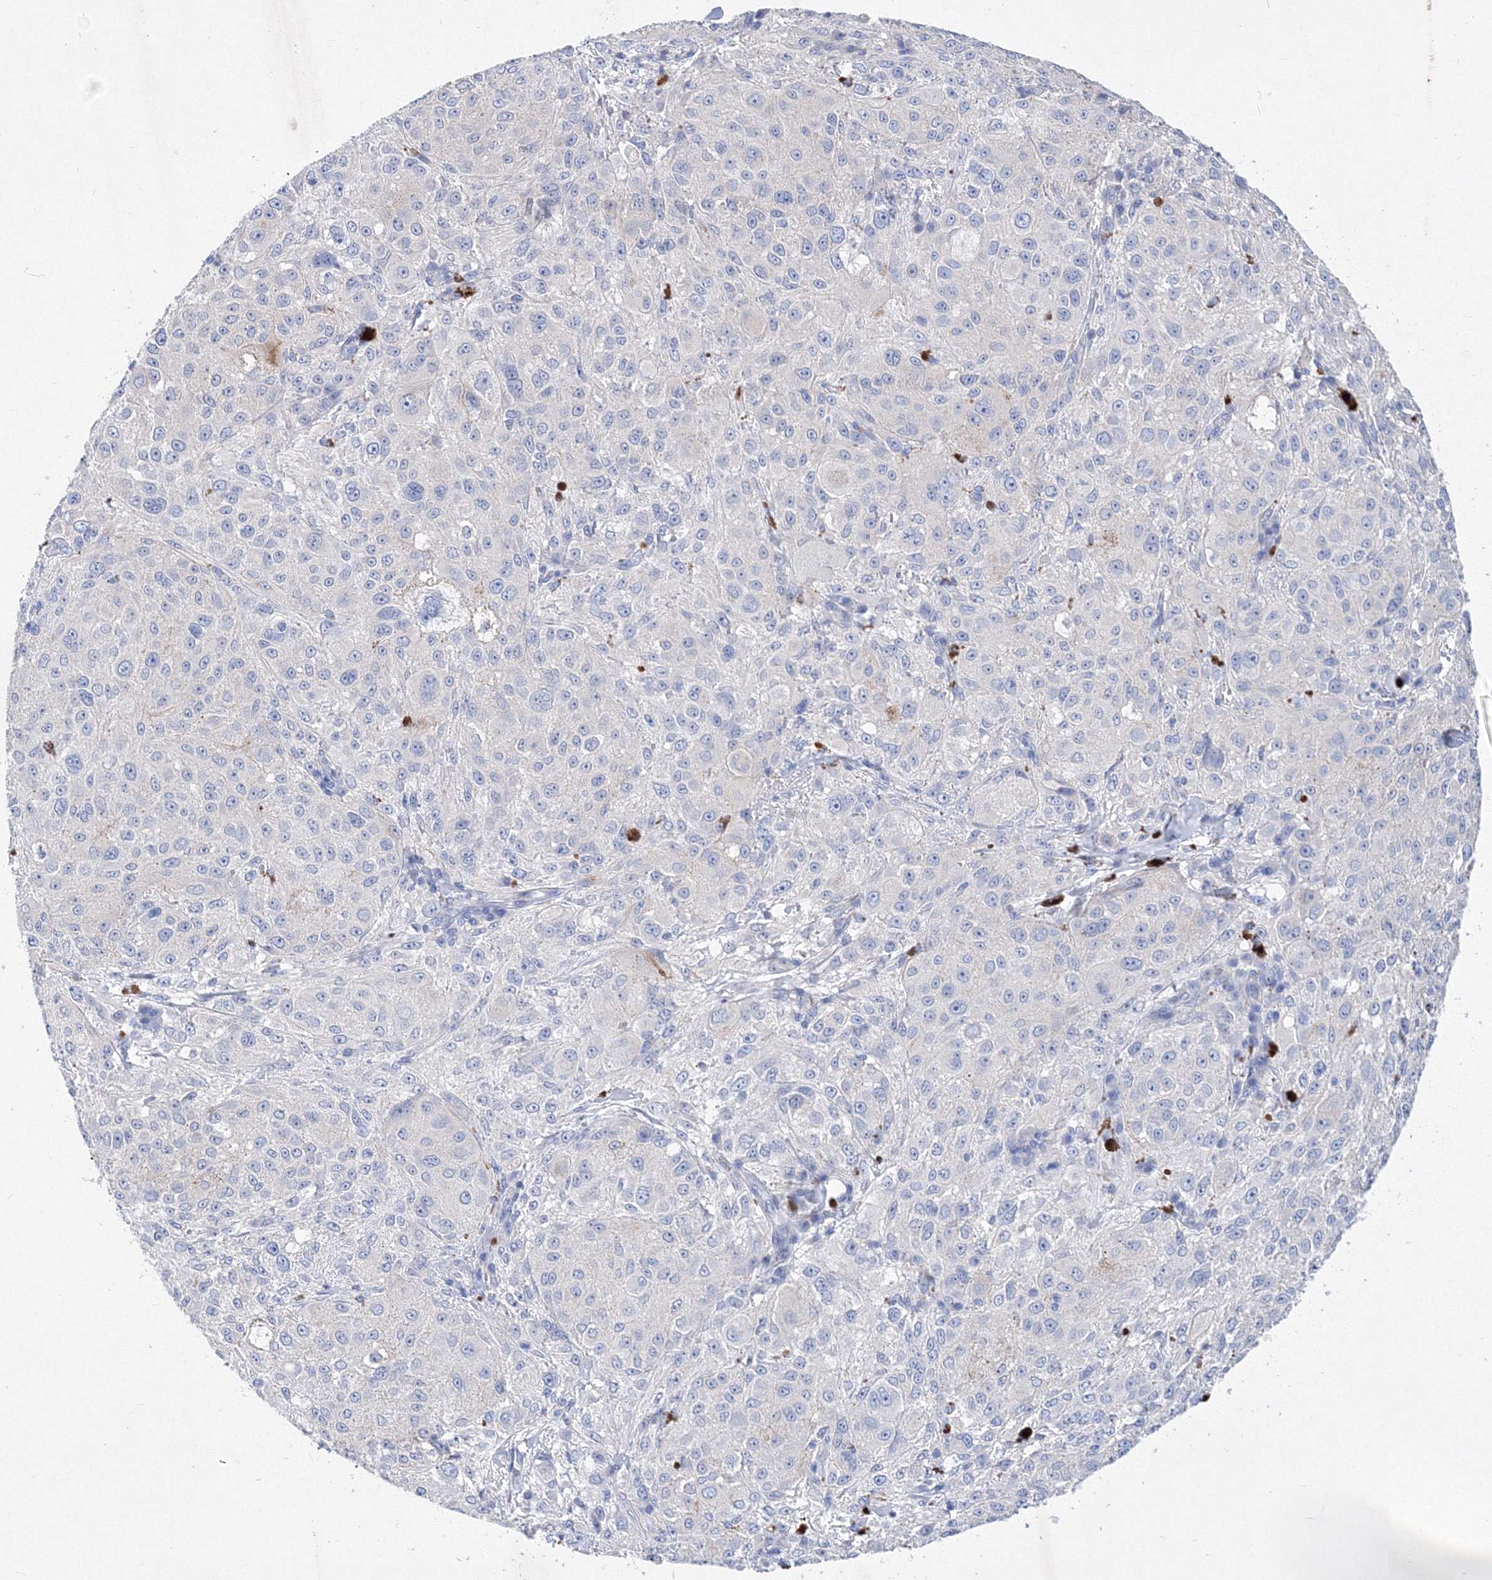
{"staining": {"intensity": "negative", "quantity": "none", "location": "none"}, "tissue": "melanoma", "cell_type": "Tumor cells", "image_type": "cancer", "snomed": [{"axis": "morphology", "description": "Necrosis, NOS"}, {"axis": "morphology", "description": "Malignant melanoma, NOS"}, {"axis": "topography", "description": "Skin"}], "caption": "This is an IHC histopathology image of human malignant melanoma. There is no staining in tumor cells.", "gene": "GPN1", "patient": {"sex": "female", "age": 87}}